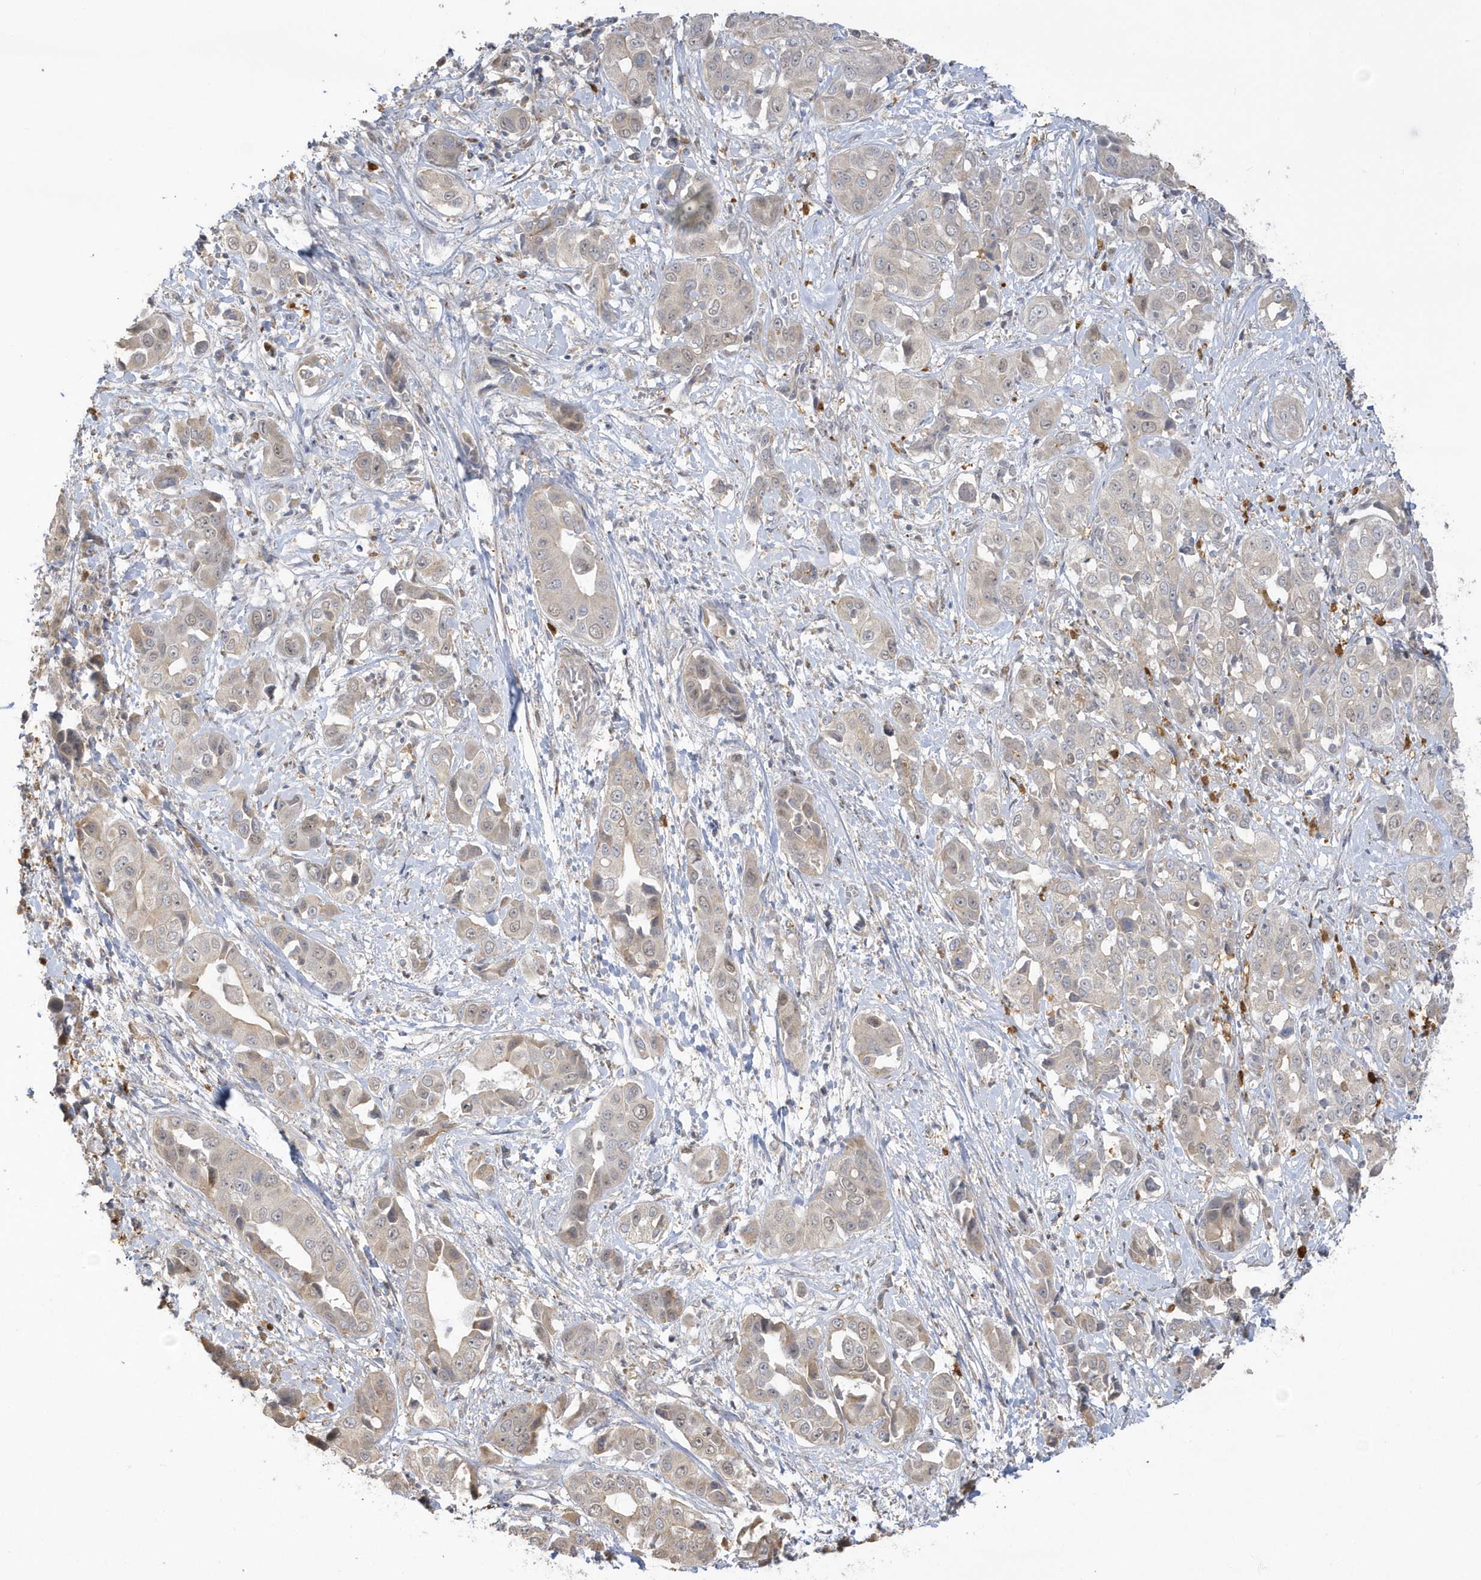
{"staining": {"intensity": "weak", "quantity": "<25%", "location": "cytoplasmic/membranous,nuclear"}, "tissue": "liver cancer", "cell_type": "Tumor cells", "image_type": "cancer", "snomed": [{"axis": "morphology", "description": "Cholangiocarcinoma"}, {"axis": "topography", "description": "Liver"}], "caption": "This is a photomicrograph of immunohistochemistry staining of cholangiocarcinoma (liver), which shows no staining in tumor cells. (DAB immunohistochemistry (IHC), high magnification).", "gene": "NAF1", "patient": {"sex": "female", "age": 52}}